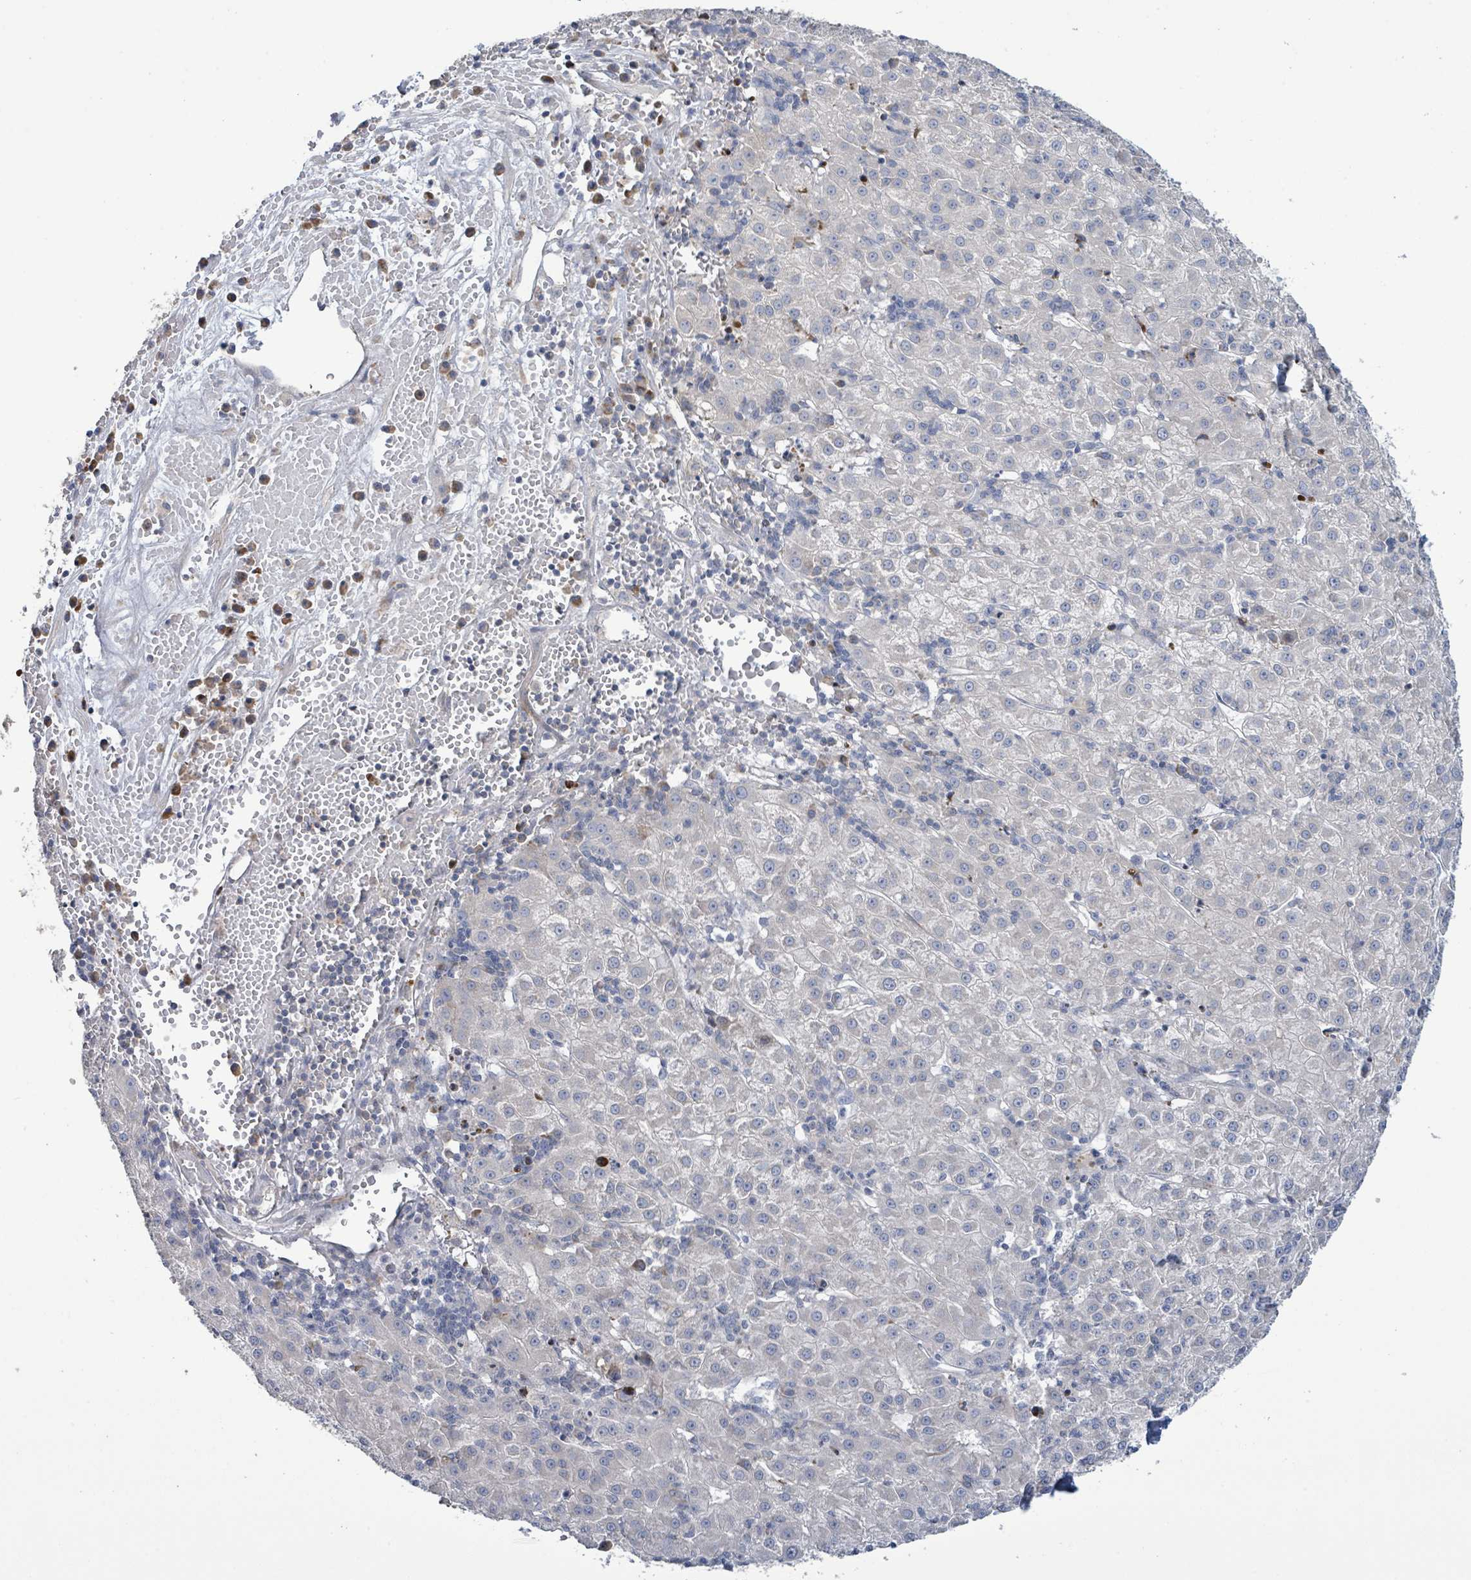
{"staining": {"intensity": "negative", "quantity": "none", "location": "none"}, "tissue": "liver cancer", "cell_type": "Tumor cells", "image_type": "cancer", "snomed": [{"axis": "morphology", "description": "Carcinoma, Hepatocellular, NOS"}, {"axis": "topography", "description": "Liver"}], "caption": "Histopathology image shows no significant protein staining in tumor cells of liver cancer (hepatocellular carcinoma).", "gene": "LILRA4", "patient": {"sex": "male", "age": 76}}